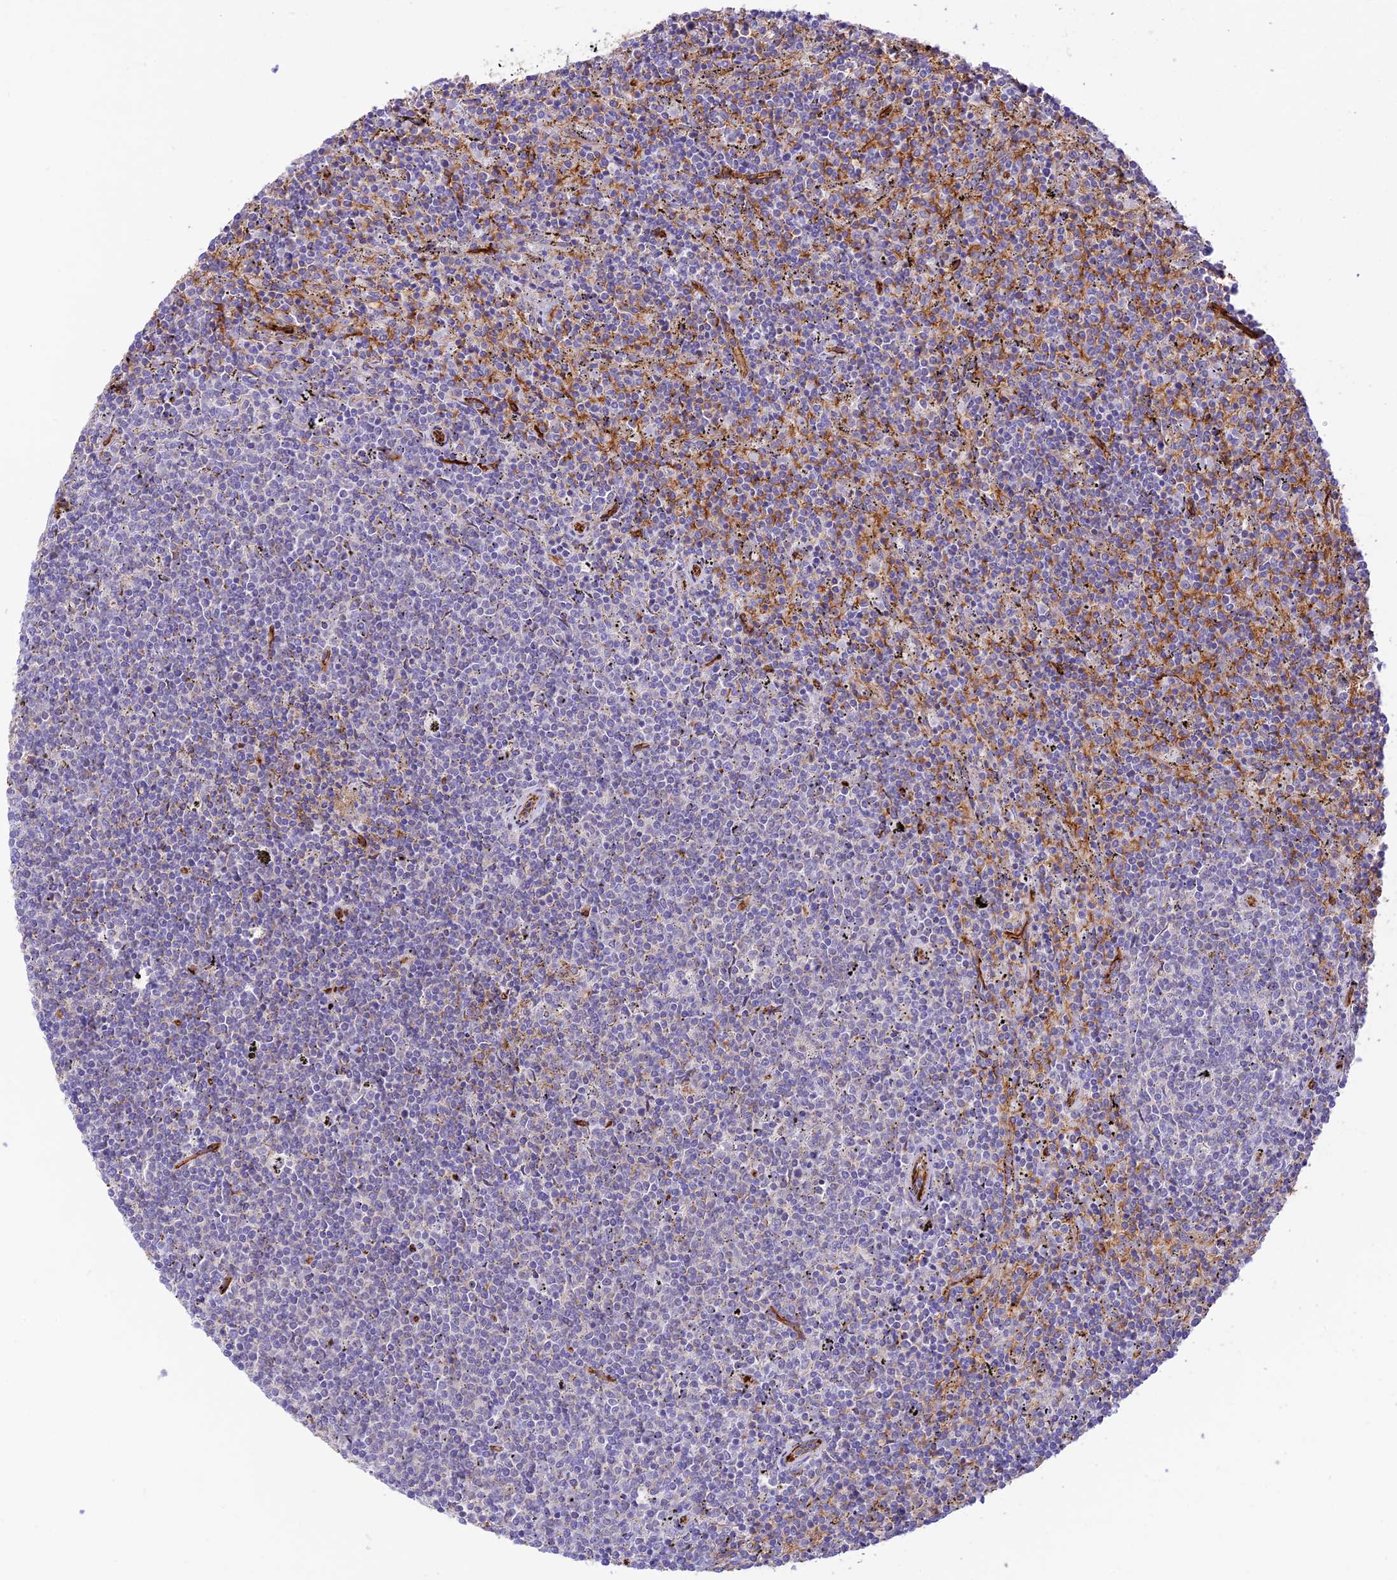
{"staining": {"intensity": "negative", "quantity": "none", "location": "none"}, "tissue": "lymphoma", "cell_type": "Tumor cells", "image_type": "cancer", "snomed": [{"axis": "morphology", "description": "Malignant lymphoma, non-Hodgkin's type, Low grade"}, {"axis": "topography", "description": "Spleen"}], "caption": "Tumor cells are negative for brown protein staining in malignant lymphoma, non-Hodgkin's type (low-grade). Nuclei are stained in blue.", "gene": "YPEL5", "patient": {"sex": "female", "age": 50}}